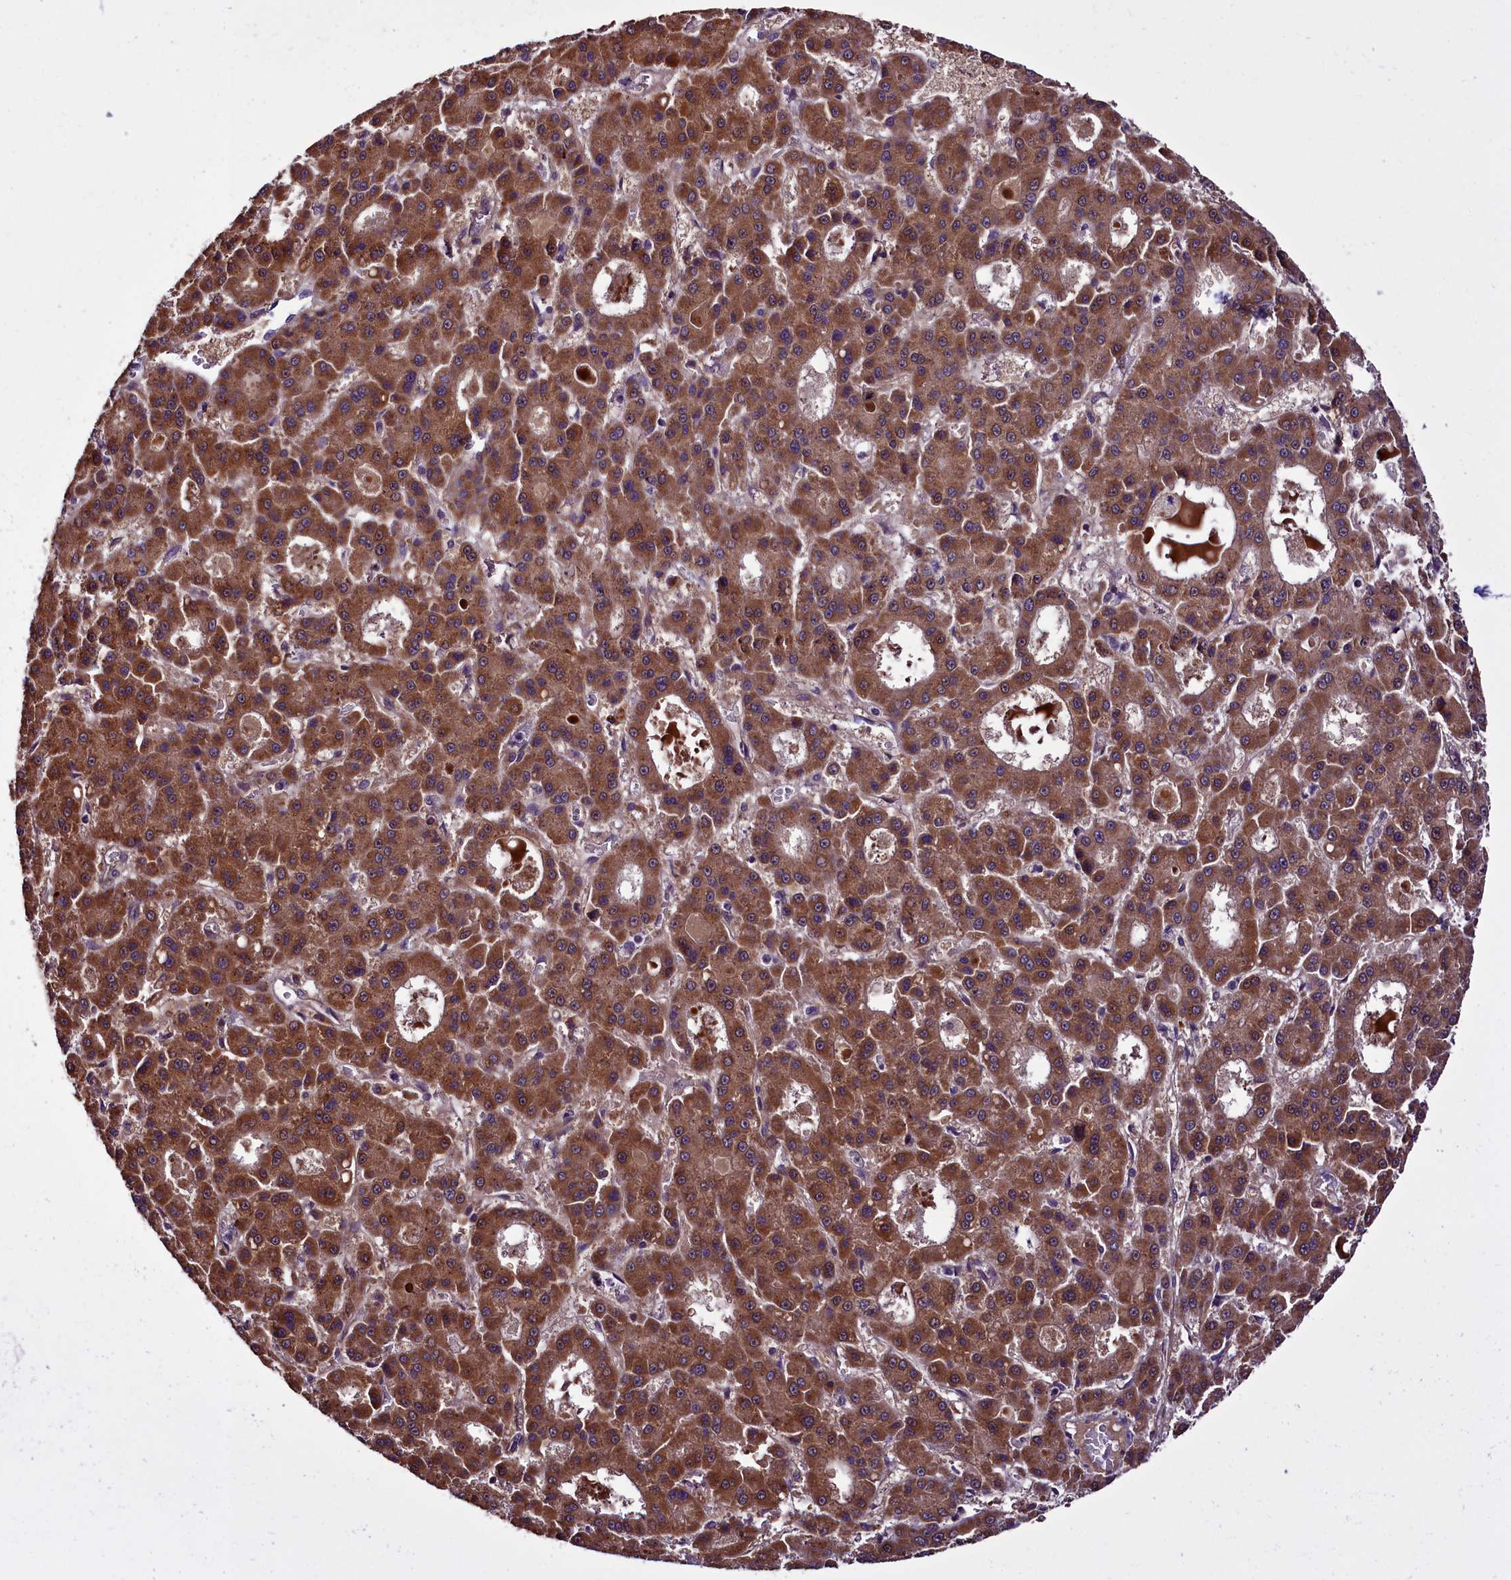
{"staining": {"intensity": "moderate", "quantity": ">75%", "location": "cytoplasmic/membranous"}, "tissue": "liver cancer", "cell_type": "Tumor cells", "image_type": "cancer", "snomed": [{"axis": "morphology", "description": "Carcinoma, Hepatocellular, NOS"}, {"axis": "topography", "description": "Liver"}], "caption": "IHC photomicrograph of neoplastic tissue: liver cancer (hepatocellular carcinoma) stained using immunohistochemistry reveals medium levels of moderate protein expression localized specifically in the cytoplasmic/membranous of tumor cells, appearing as a cytoplasmic/membranous brown color.", "gene": "RPUSD2", "patient": {"sex": "male", "age": 70}}